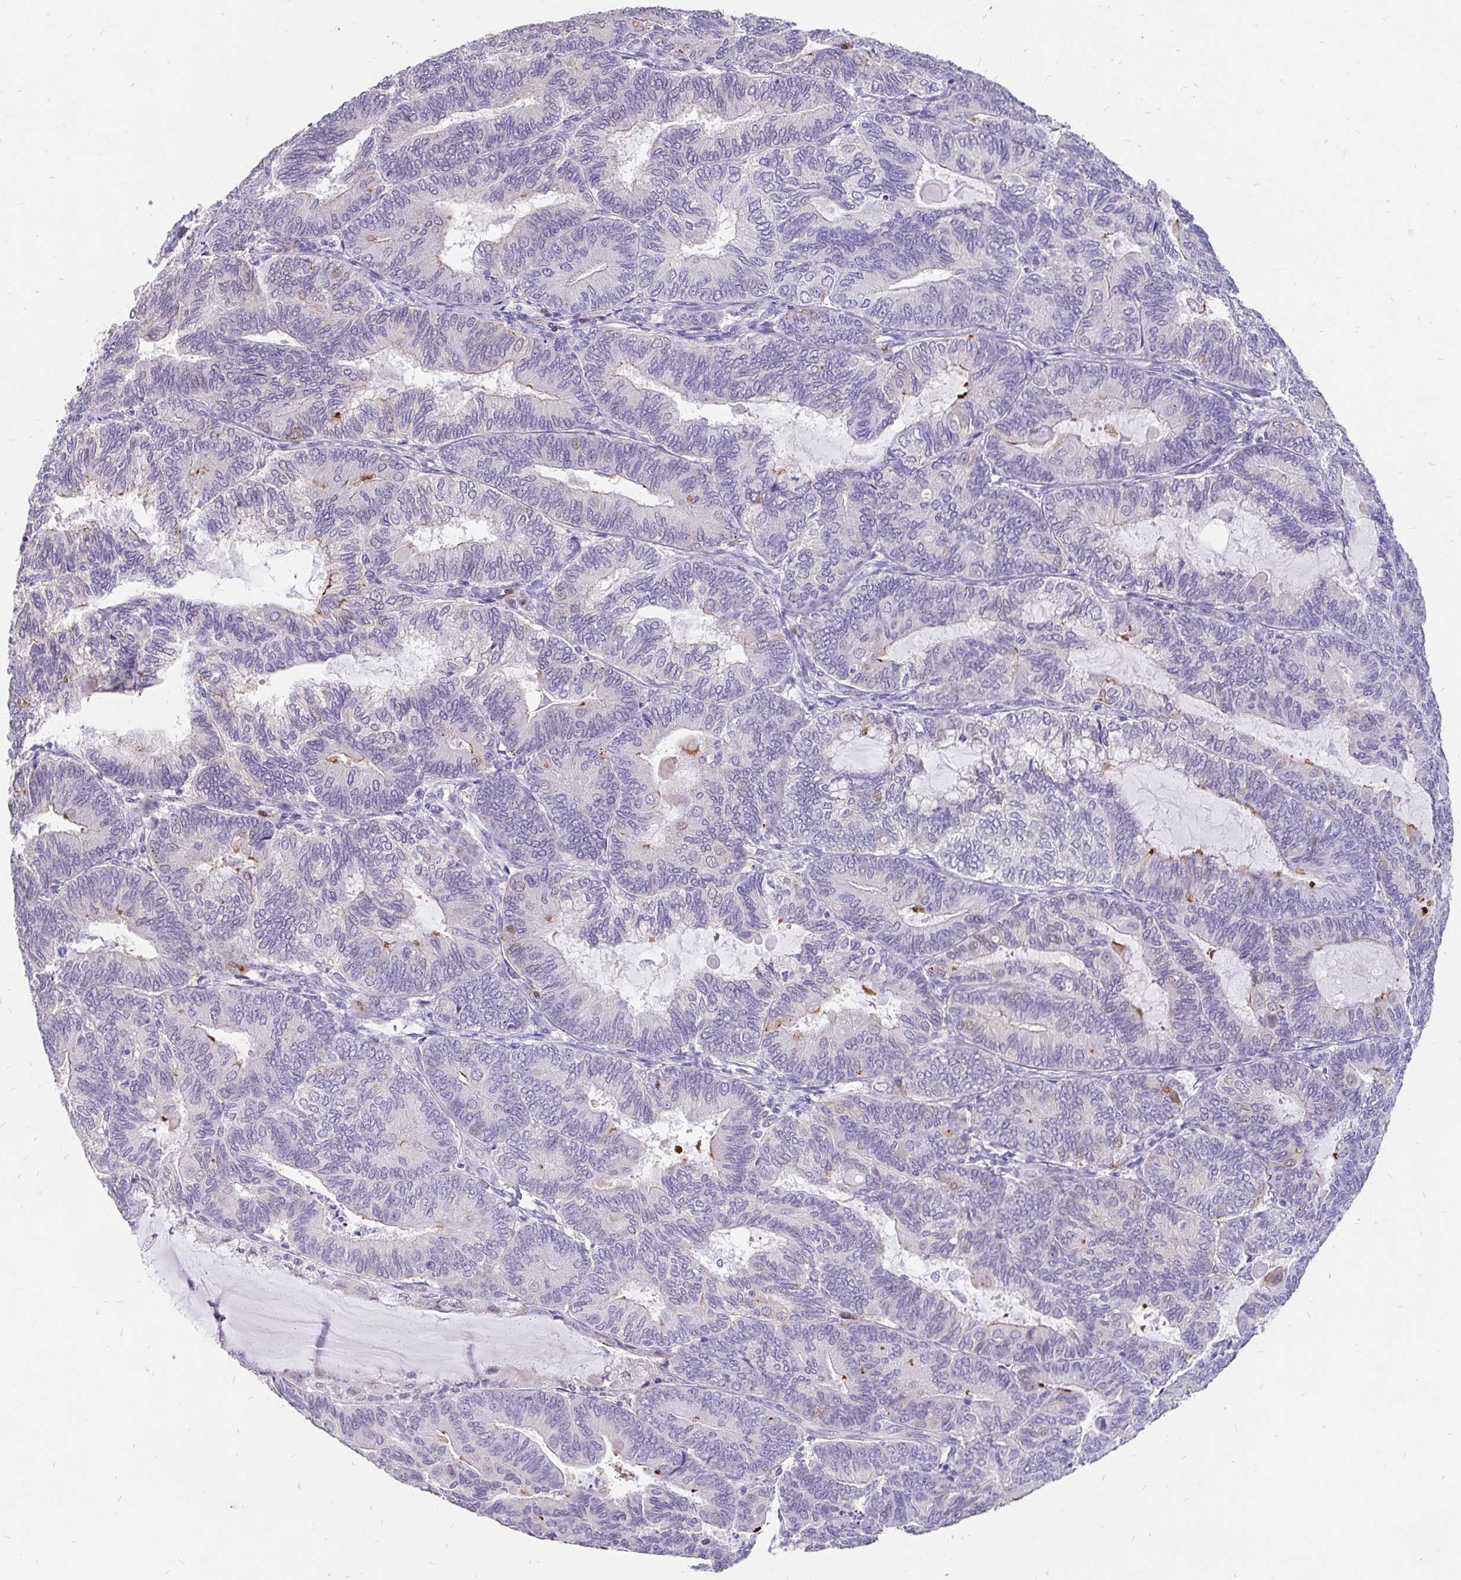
{"staining": {"intensity": "negative", "quantity": "none", "location": "none"}, "tissue": "endometrial cancer", "cell_type": "Tumor cells", "image_type": "cancer", "snomed": [{"axis": "morphology", "description": "Adenocarcinoma, NOS"}, {"axis": "topography", "description": "Endometrium"}], "caption": "Immunohistochemistry histopathology image of neoplastic tissue: human endometrial cancer (adenocarcinoma) stained with DAB (3,3'-diaminobenzidine) demonstrates no significant protein positivity in tumor cells. (Brightfield microscopy of DAB immunohistochemistry at high magnification).", "gene": "EML5", "patient": {"sex": "female", "age": 81}}